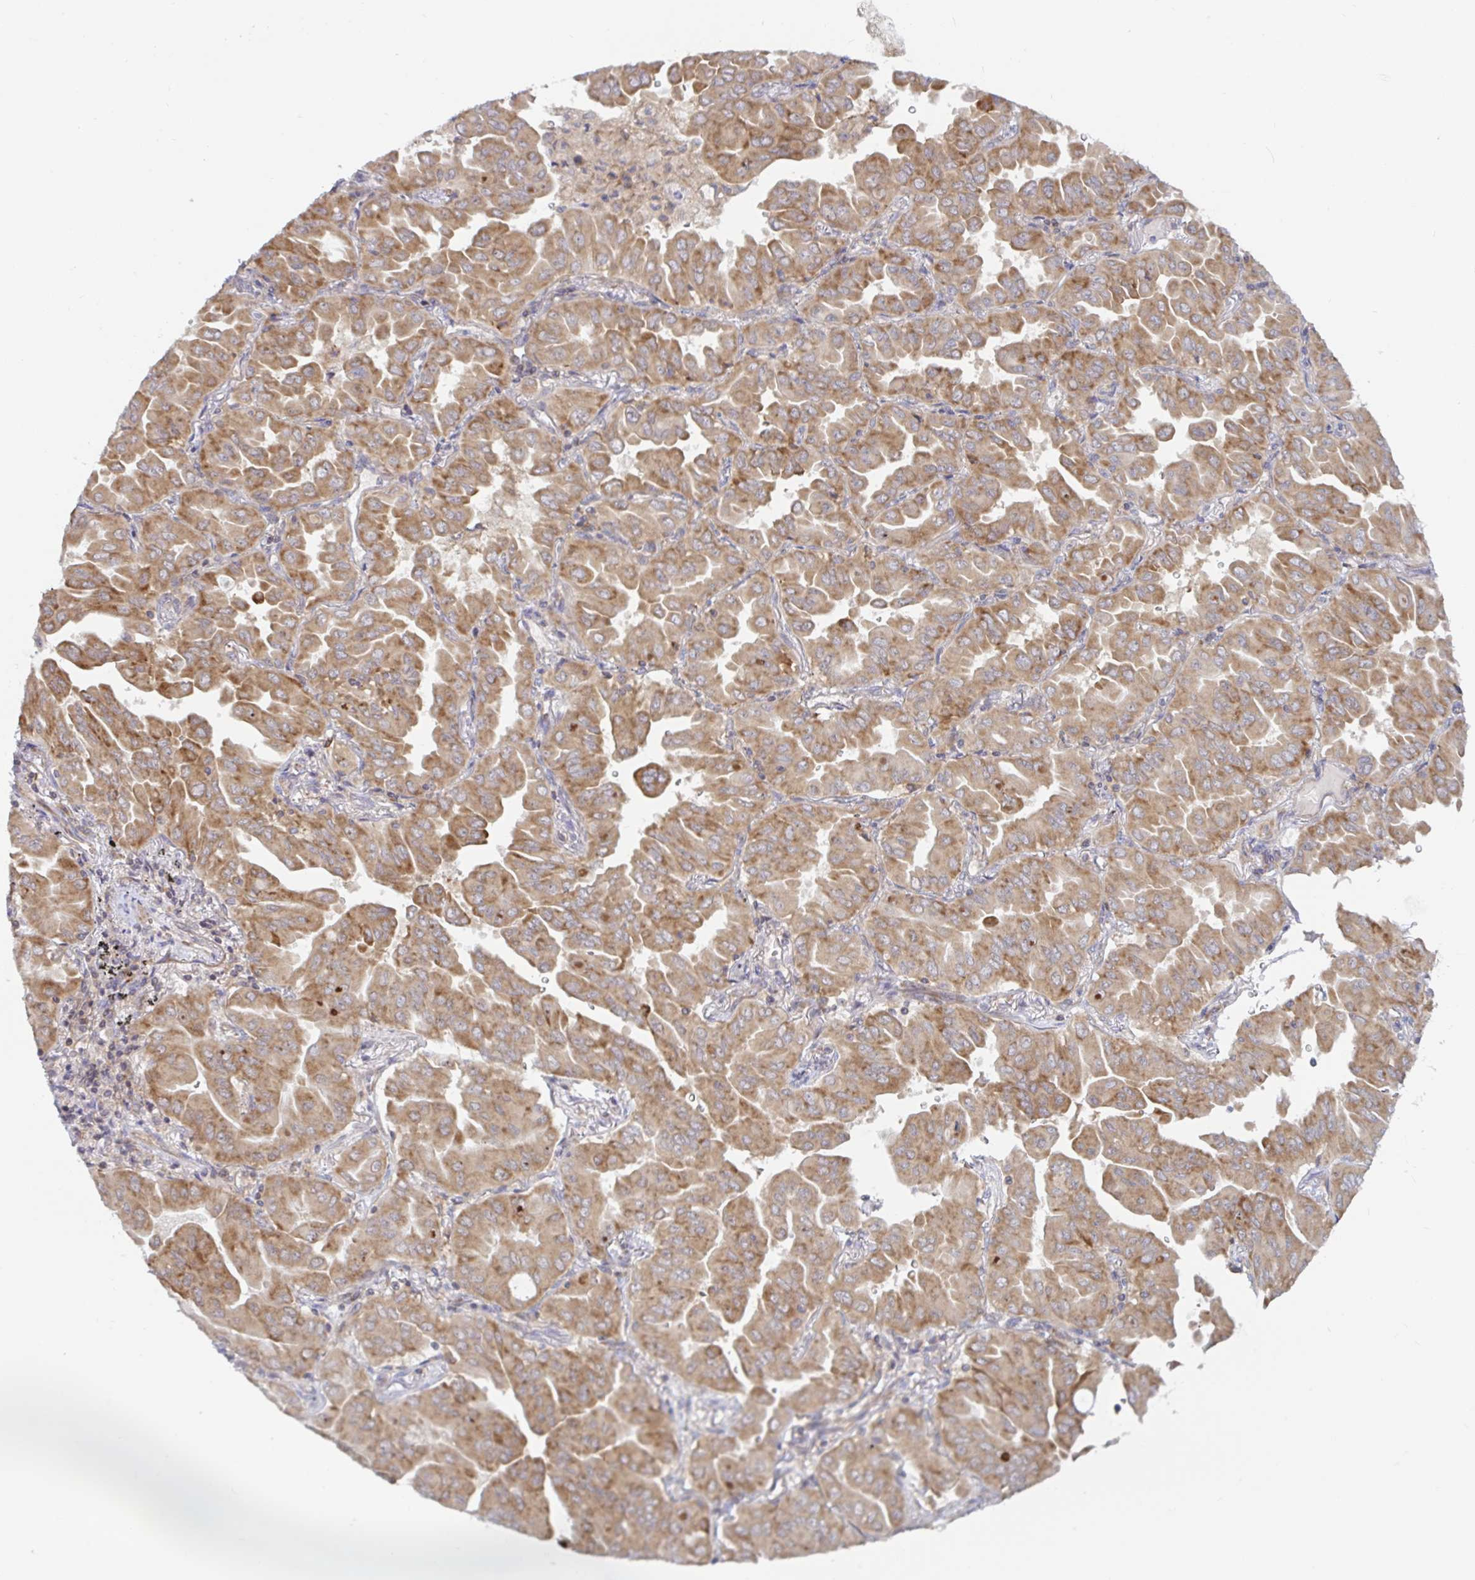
{"staining": {"intensity": "moderate", "quantity": ">75%", "location": "cytoplasmic/membranous"}, "tissue": "lung cancer", "cell_type": "Tumor cells", "image_type": "cancer", "snomed": [{"axis": "morphology", "description": "Adenocarcinoma, NOS"}, {"axis": "topography", "description": "Lung"}], "caption": "Brown immunohistochemical staining in human lung adenocarcinoma shows moderate cytoplasmic/membranous staining in about >75% of tumor cells.", "gene": "LARP1", "patient": {"sex": "male", "age": 64}}